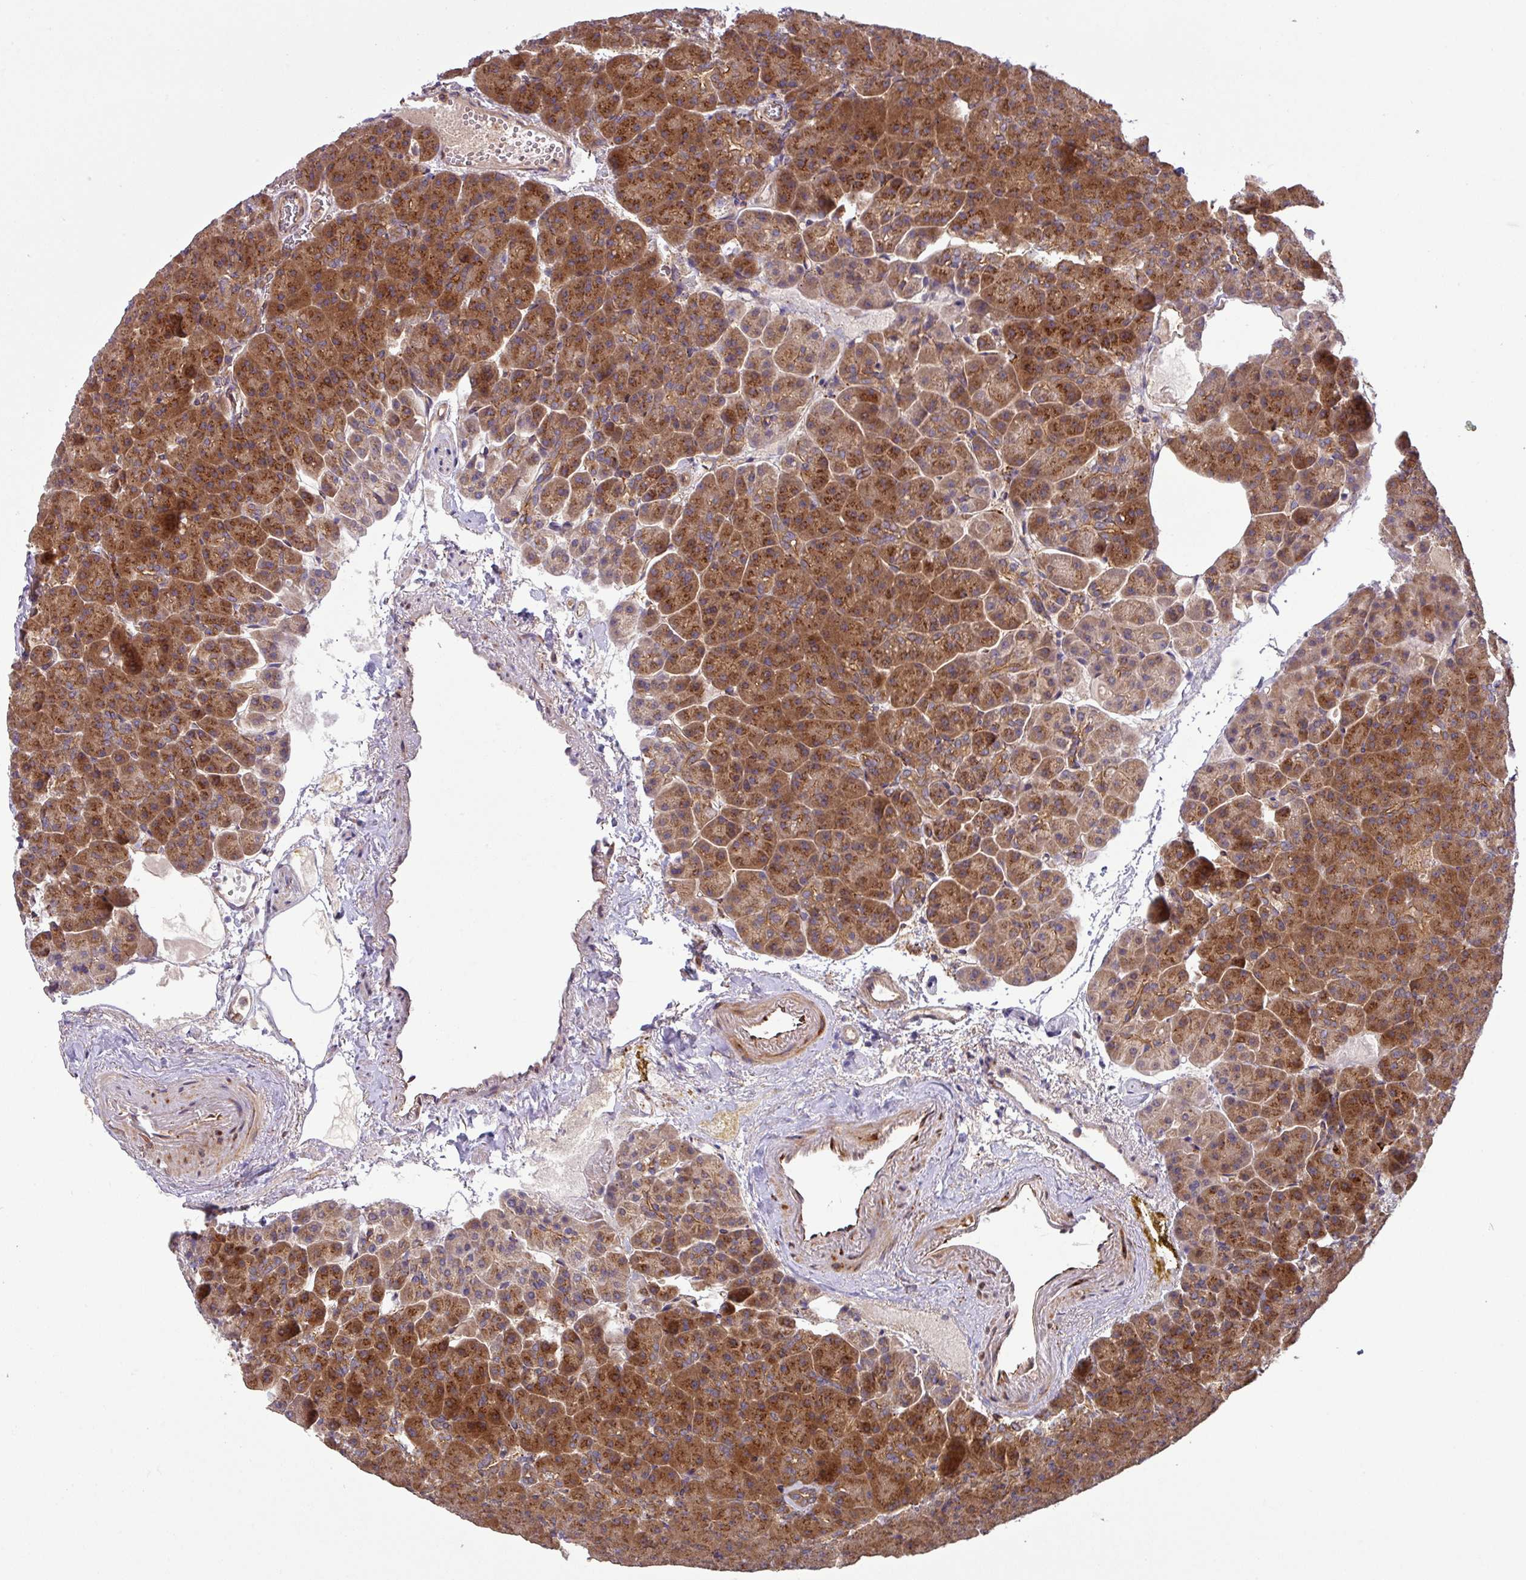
{"staining": {"intensity": "strong", "quantity": ">75%", "location": "cytoplasmic/membranous"}, "tissue": "pancreas", "cell_type": "Exocrine glandular cells", "image_type": "normal", "snomed": [{"axis": "morphology", "description": "Normal tissue, NOS"}, {"axis": "topography", "description": "Pancreas"}], "caption": "The photomicrograph shows staining of unremarkable pancreas, revealing strong cytoplasmic/membranous protein expression (brown color) within exocrine glandular cells. (Brightfield microscopy of DAB IHC at high magnification).", "gene": "ART1", "patient": {"sex": "female", "age": 74}}